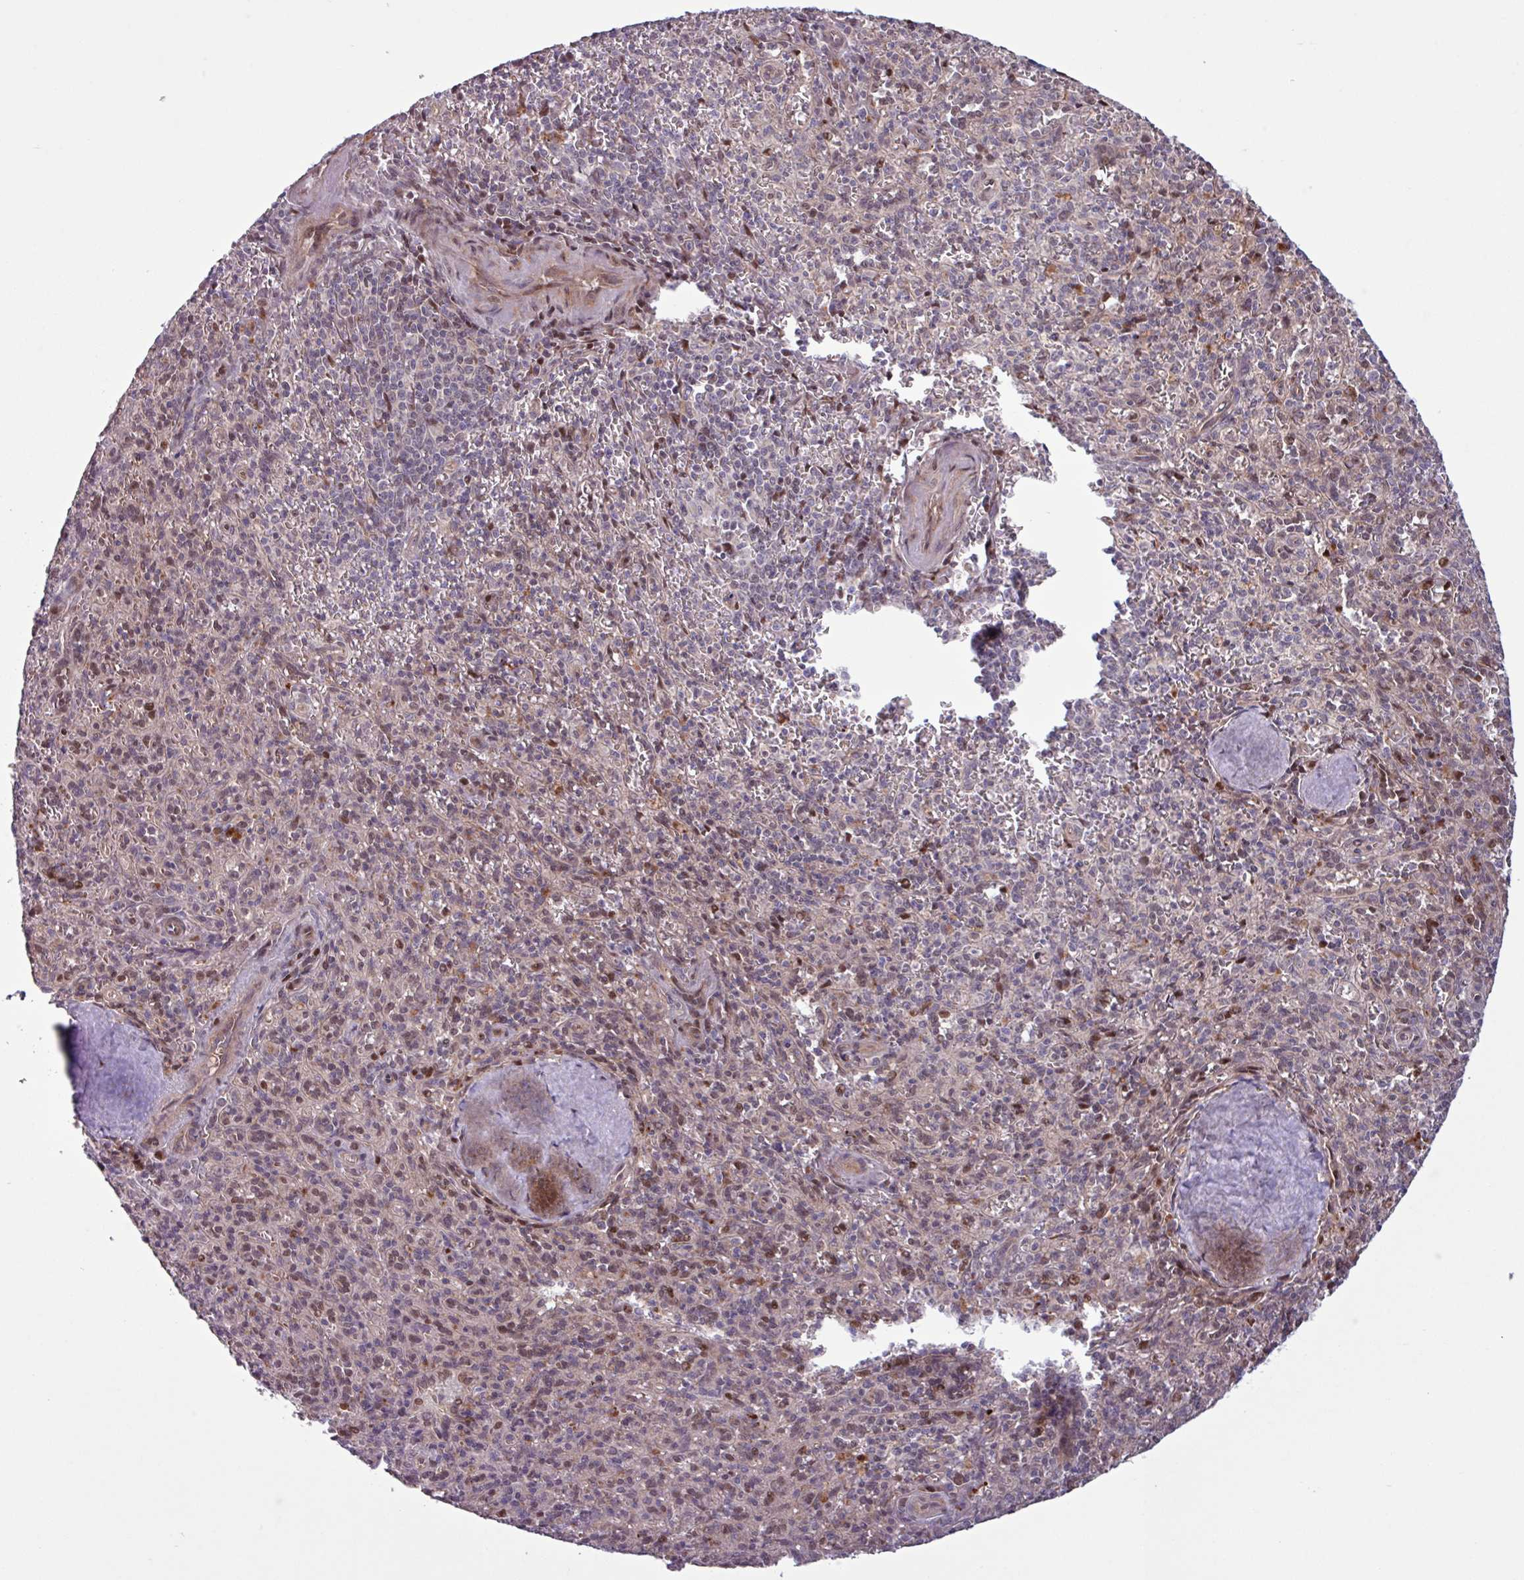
{"staining": {"intensity": "weak", "quantity": "<25%", "location": "nuclear"}, "tissue": "spleen", "cell_type": "Cells in red pulp", "image_type": "normal", "snomed": [{"axis": "morphology", "description": "Normal tissue, NOS"}, {"axis": "topography", "description": "Spleen"}], "caption": "IHC histopathology image of normal spleen stained for a protein (brown), which shows no expression in cells in red pulp.", "gene": "PDPR", "patient": {"sex": "female", "age": 70}}